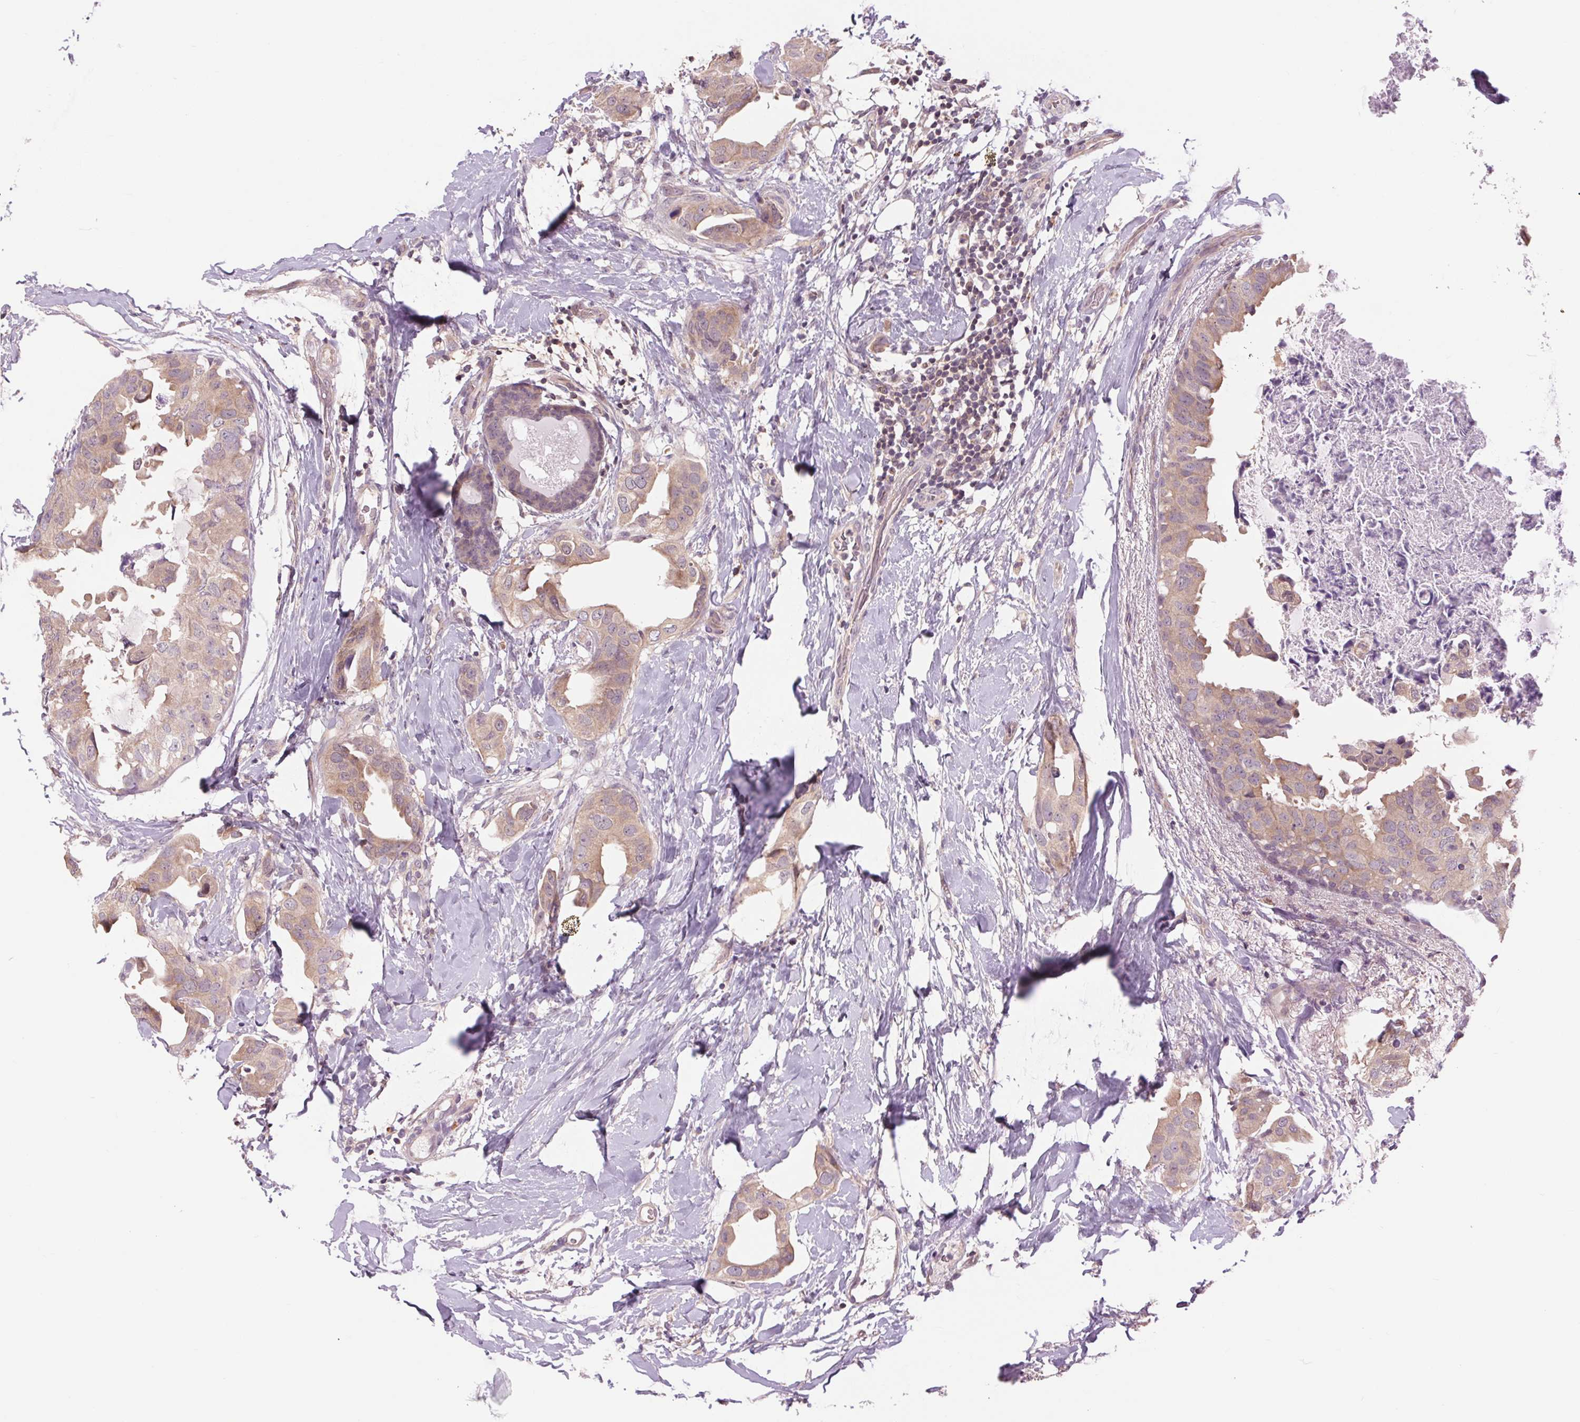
{"staining": {"intensity": "weak", "quantity": ">75%", "location": "cytoplasmic/membranous"}, "tissue": "breast cancer", "cell_type": "Tumor cells", "image_type": "cancer", "snomed": [{"axis": "morphology", "description": "Normal tissue, NOS"}, {"axis": "morphology", "description": "Duct carcinoma"}, {"axis": "topography", "description": "Breast"}], "caption": "Immunohistochemical staining of human breast invasive ductal carcinoma shows weak cytoplasmic/membranous protein staining in approximately >75% of tumor cells. (DAB IHC with brightfield microscopy, high magnification).", "gene": "SH3RF2", "patient": {"sex": "female", "age": 40}}